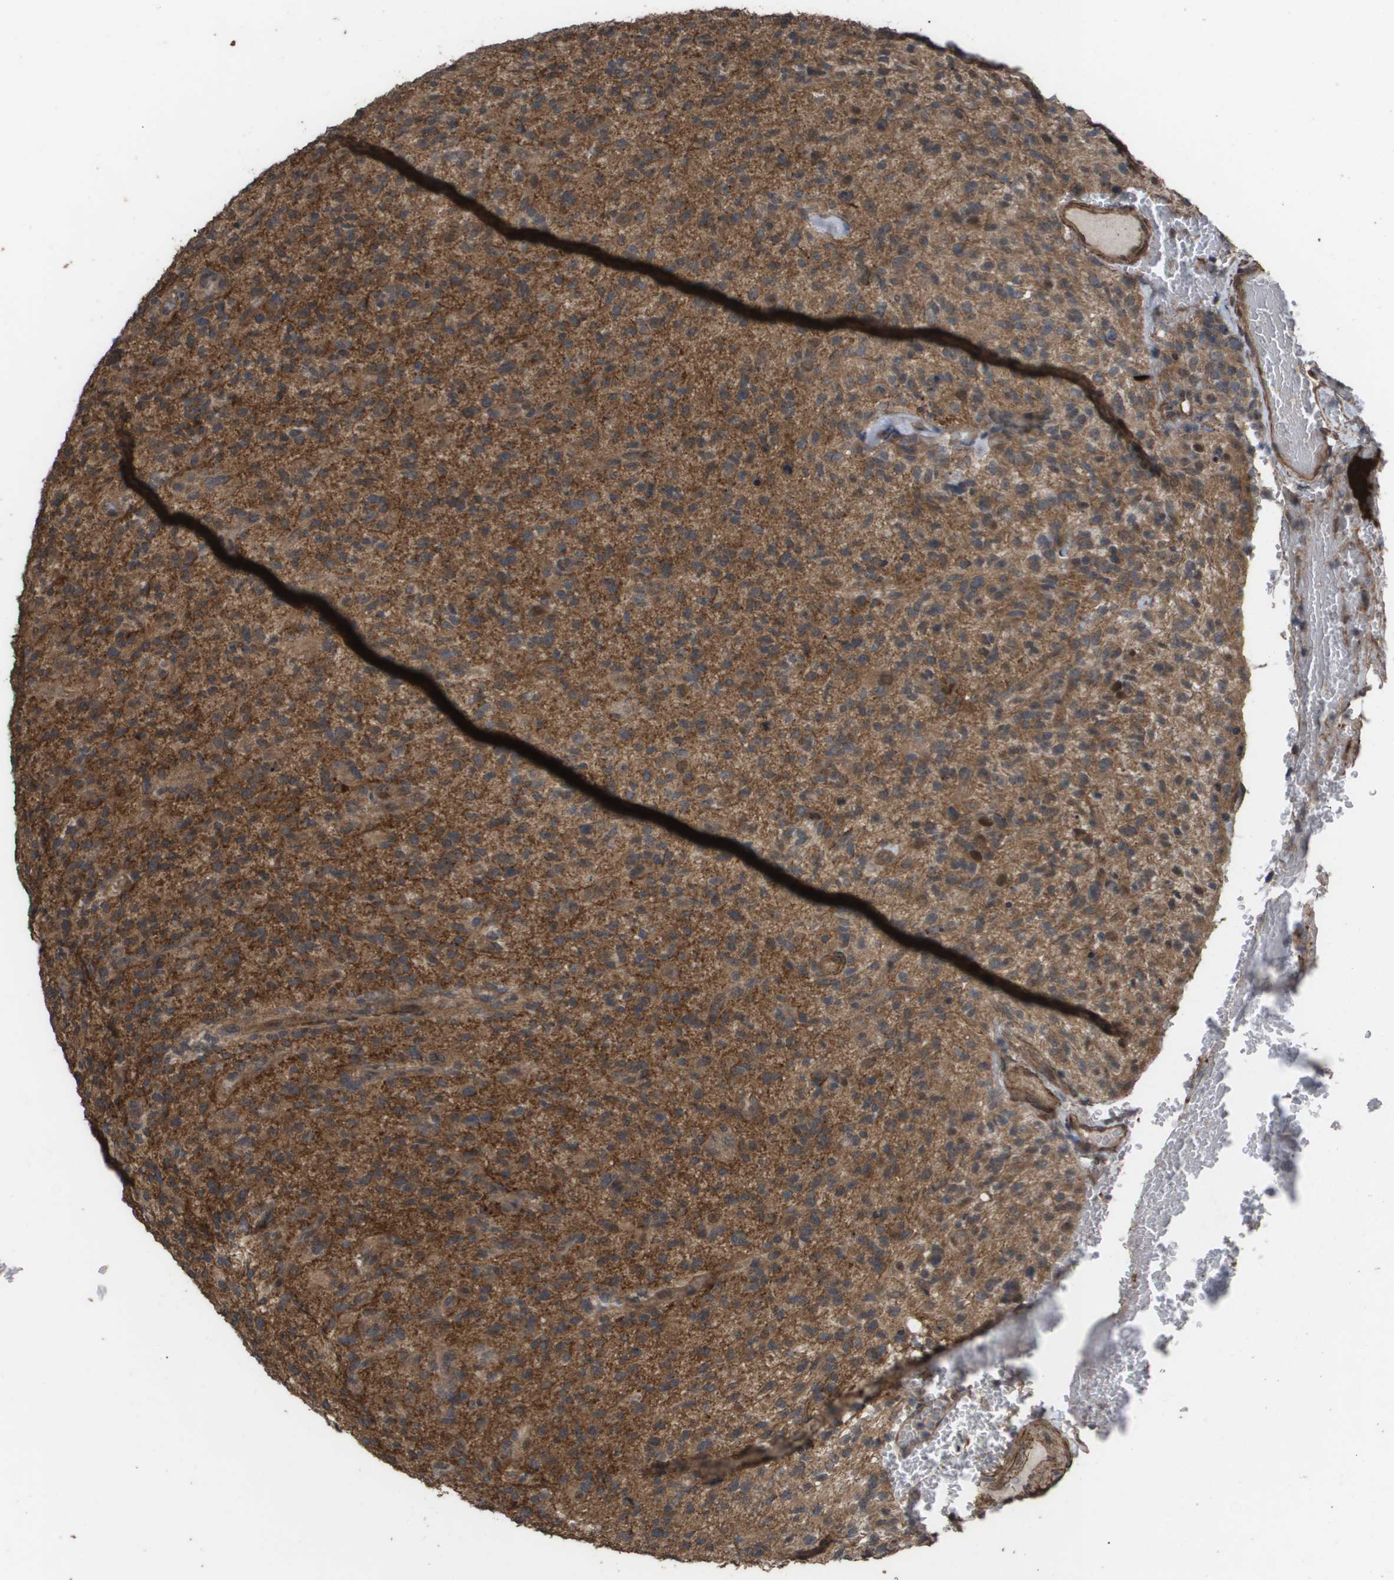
{"staining": {"intensity": "moderate", "quantity": ">75%", "location": "cytoplasmic/membranous"}, "tissue": "glioma", "cell_type": "Tumor cells", "image_type": "cancer", "snomed": [{"axis": "morphology", "description": "Glioma, malignant, High grade"}, {"axis": "topography", "description": "Brain"}], "caption": "Immunohistochemistry of human glioma shows medium levels of moderate cytoplasmic/membranous staining in approximately >75% of tumor cells.", "gene": "CUL5", "patient": {"sex": "male", "age": 71}}